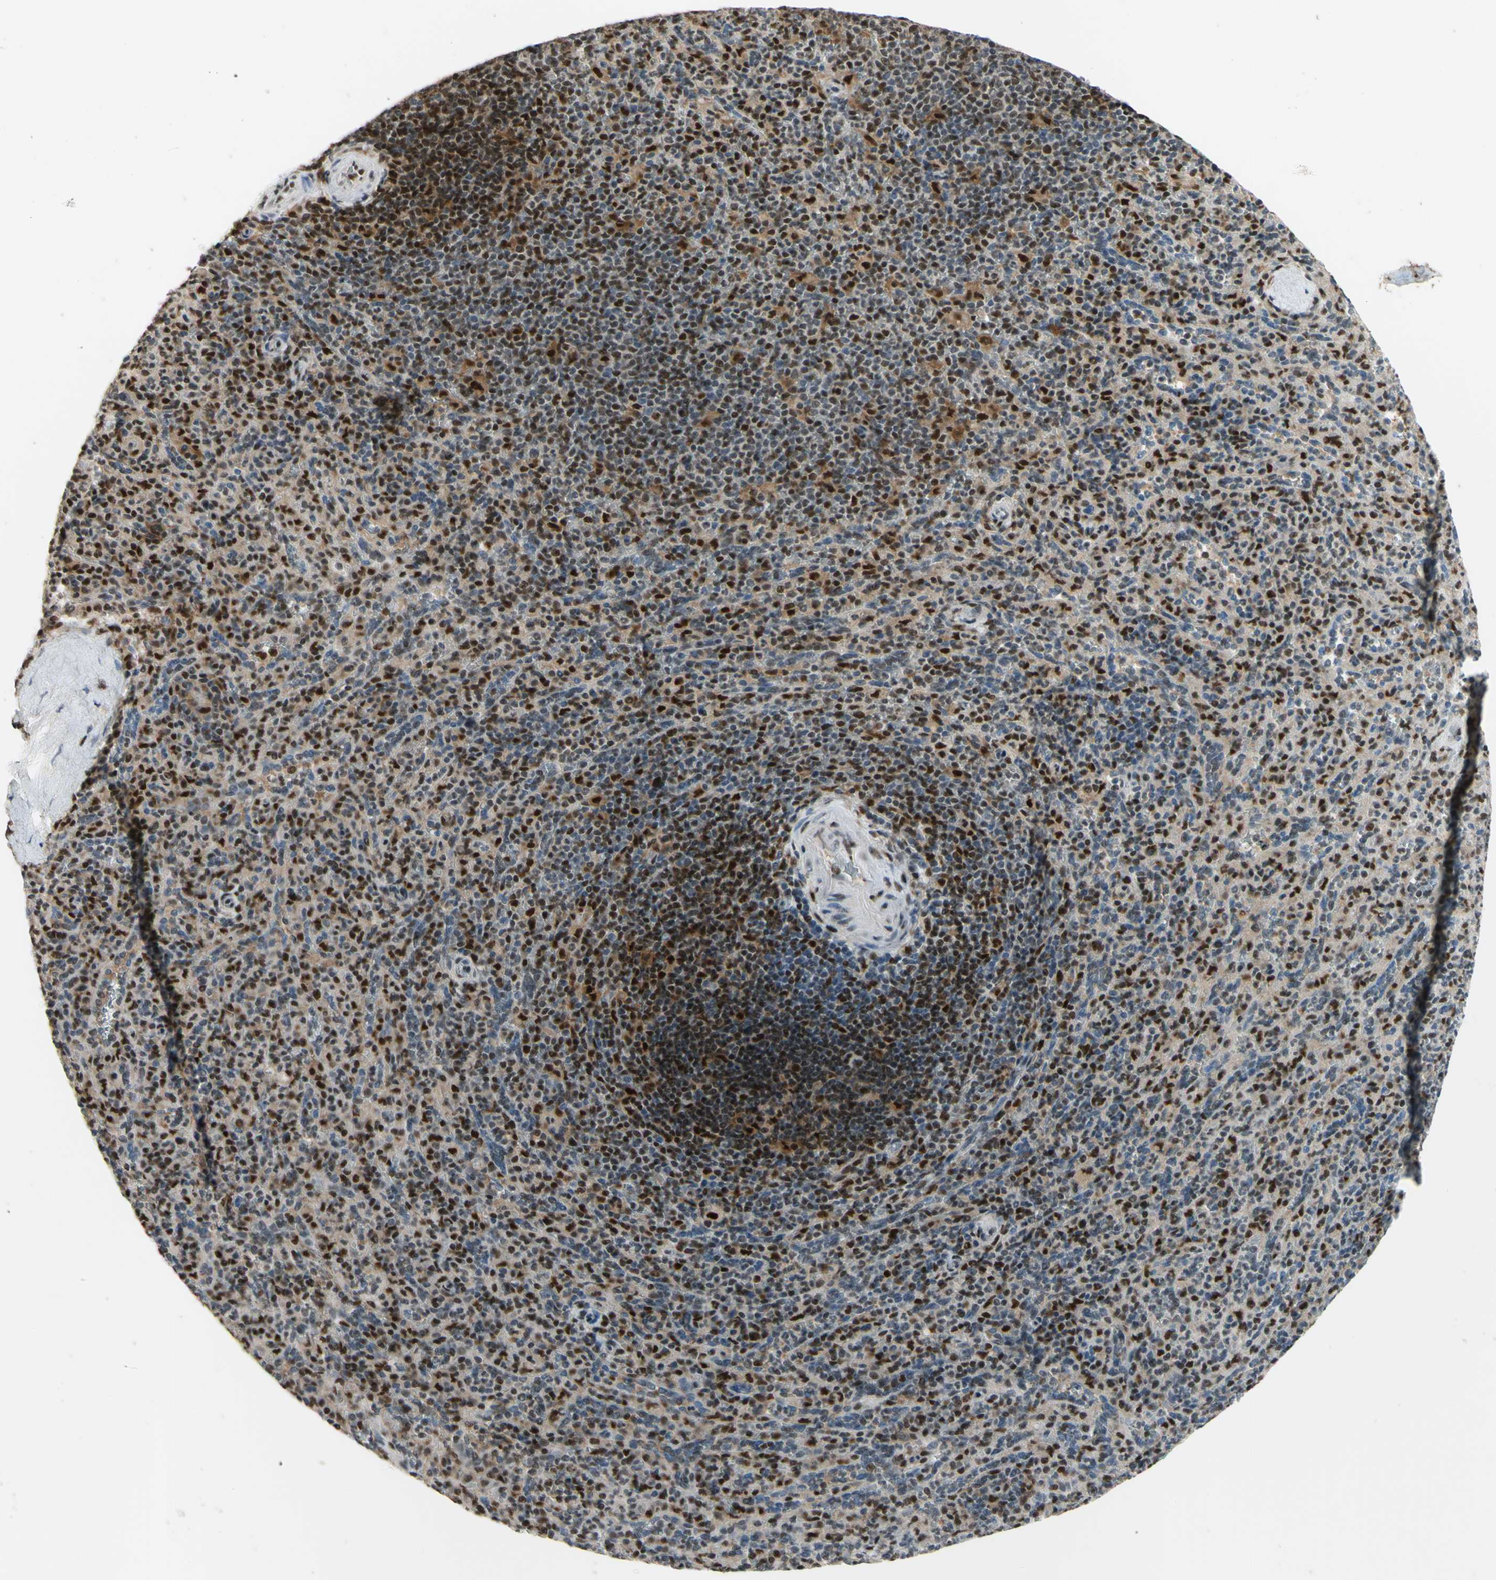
{"staining": {"intensity": "strong", "quantity": ">75%", "location": "cytoplasmic/membranous,nuclear"}, "tissue": "spleen", "cell_type": "Cells in red pulp", "image_type": "normal", "snomed": [{"axis": "morphology", "description": "Normal tissue, NOS"}, {"axis": "topography", "description": "Spleen"}], "caption": "The photomicrograph shows staining of normal spleen, revealing strong cytoplasmic/membranous,nuclear protein positivity (brown color) within cells in red pulp. (DAB (3,3'-diaminobenzidine) = brown stain, brightfield microscopy at high magnification).", "gene": "FKBP5", "patient": {"sex": "male", "age": 36}}